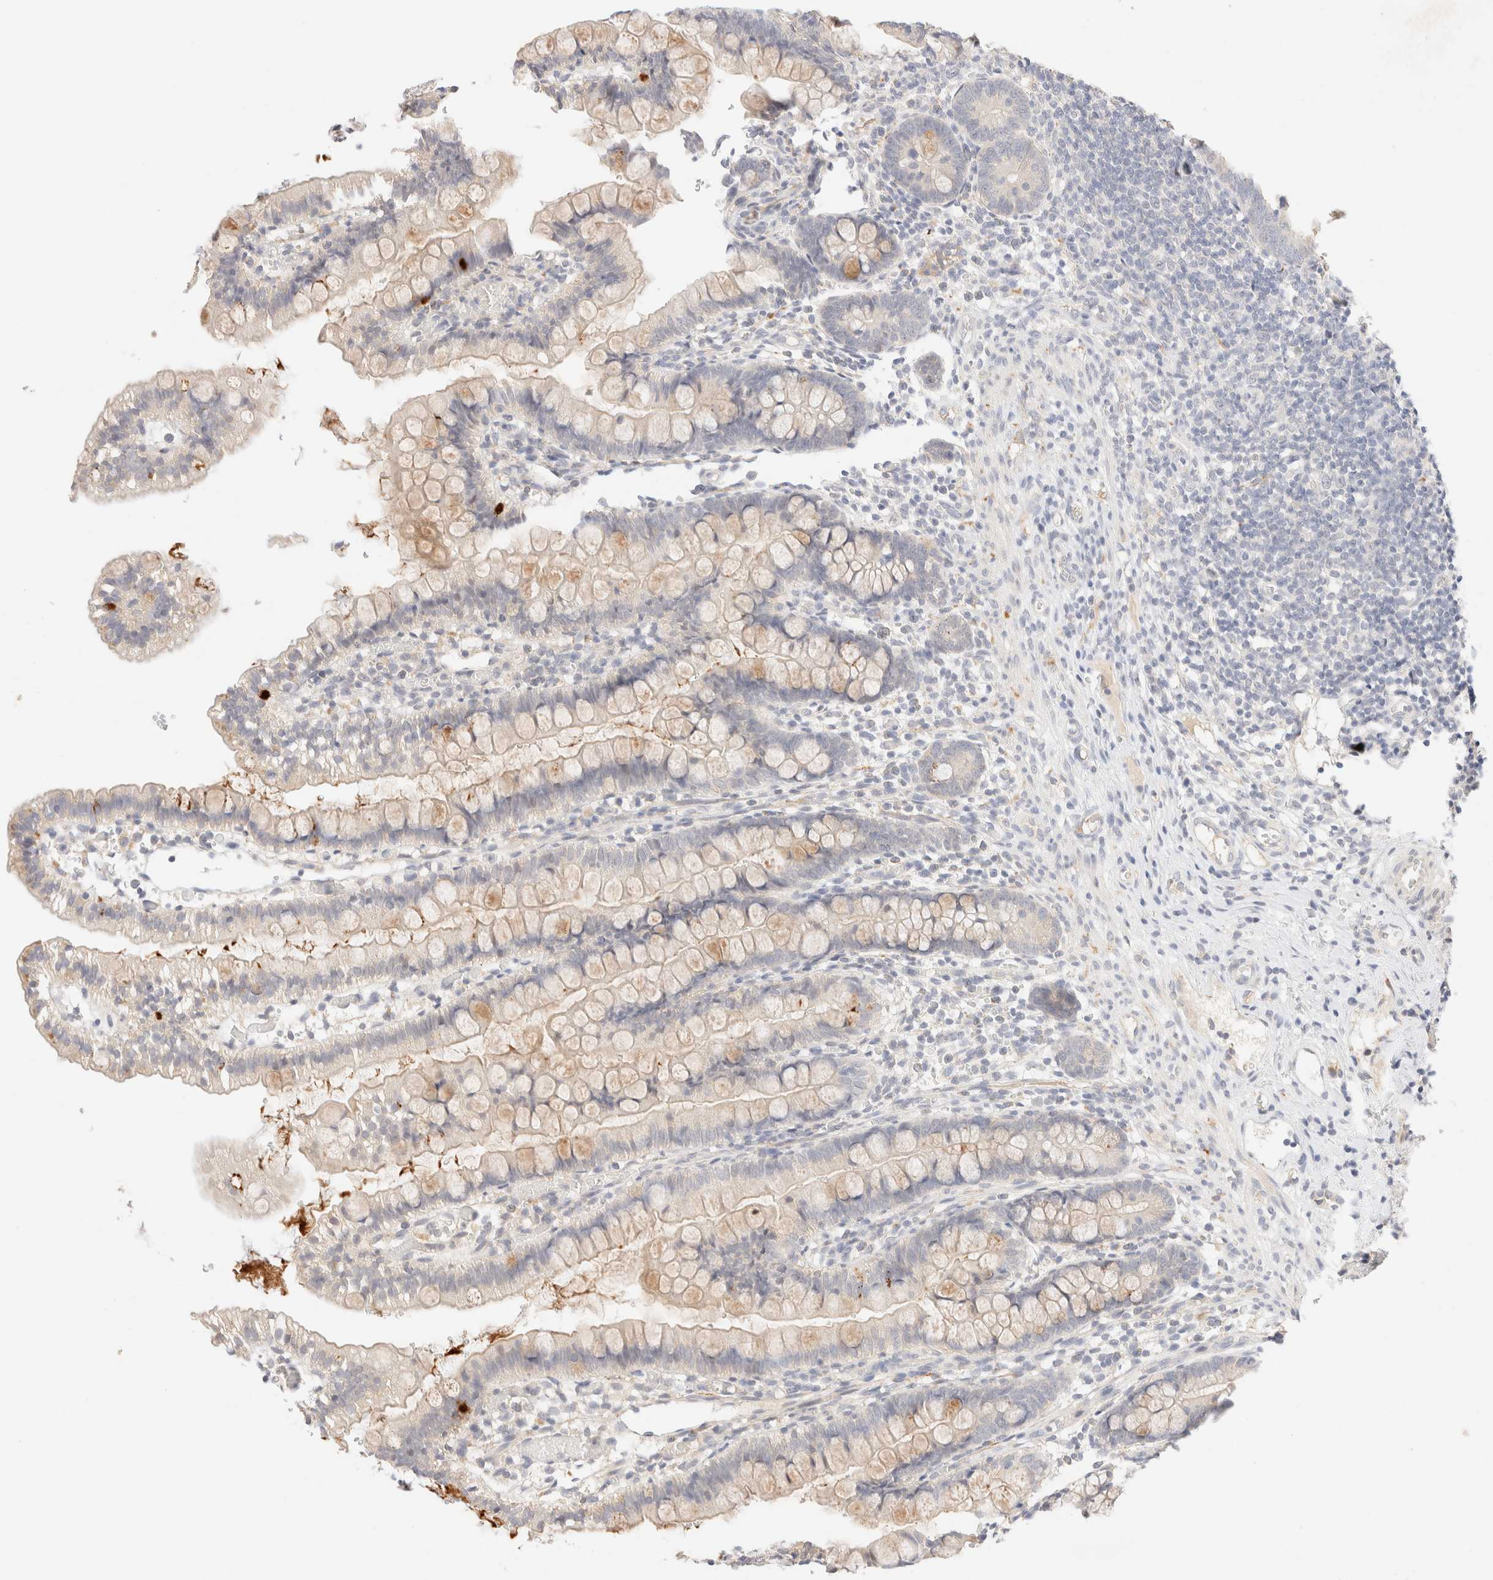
{"staining": {"intensity": "weak", "quantity": "<25%", "location": "cytoplasmic/membranous"}, "tissue": "small intestine", "cell_type": "Glandular cells", "image_type": "normal", "snomed": [{"axis": "morphology", "description": "Normal tissue, NOS"}, {"axis": "morphology", "description": "Developmental malformation"}, {"axis": "topography", "description": "Small intestine"}], "caption": "Protein analysis of normal small intestine exhibits no significant positivity in glandular cells. (DAB immunohistochemistry (IHC) visualized using brightfield microscopy, high magnification).", "gene": "SNTB1", "patient": {"sex": "male"}}